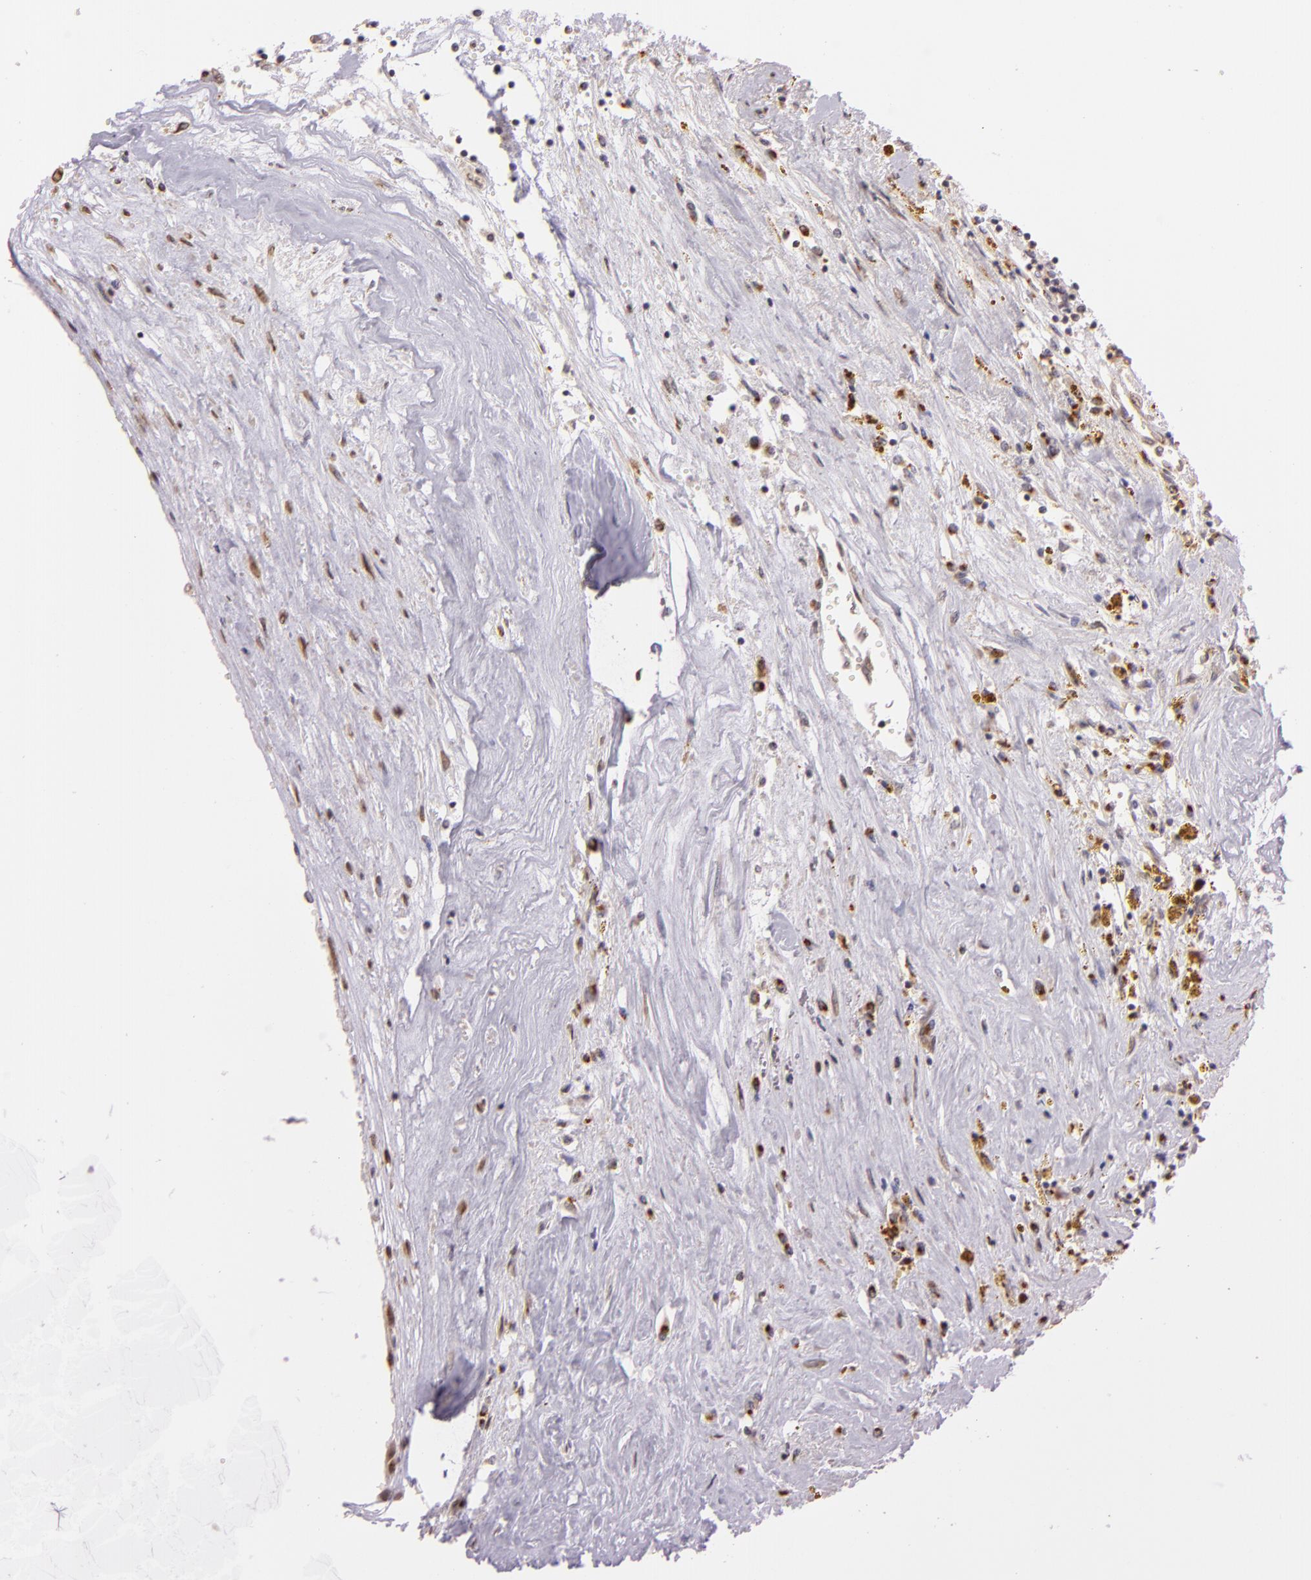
{"staining": {"intensity": "negative", "quantity": "none", "location": "none"}, "tissue": "renal cancer", "cell_type": "Tumor cells", "image_type": "cancer", "snomed": [{"axis": "morphology", "description": "Adenocarcinoma, NOS"}, {"axis": "topography", "description": "Kidney"}], "caption": "This is an immunohistochemistry (IHC) histopathology image of human renal cancer (adenocarcinoma). There is no expression in tumor cells.", "gene": "LGMN", "patient": {"sex": "male", "age": 78}}